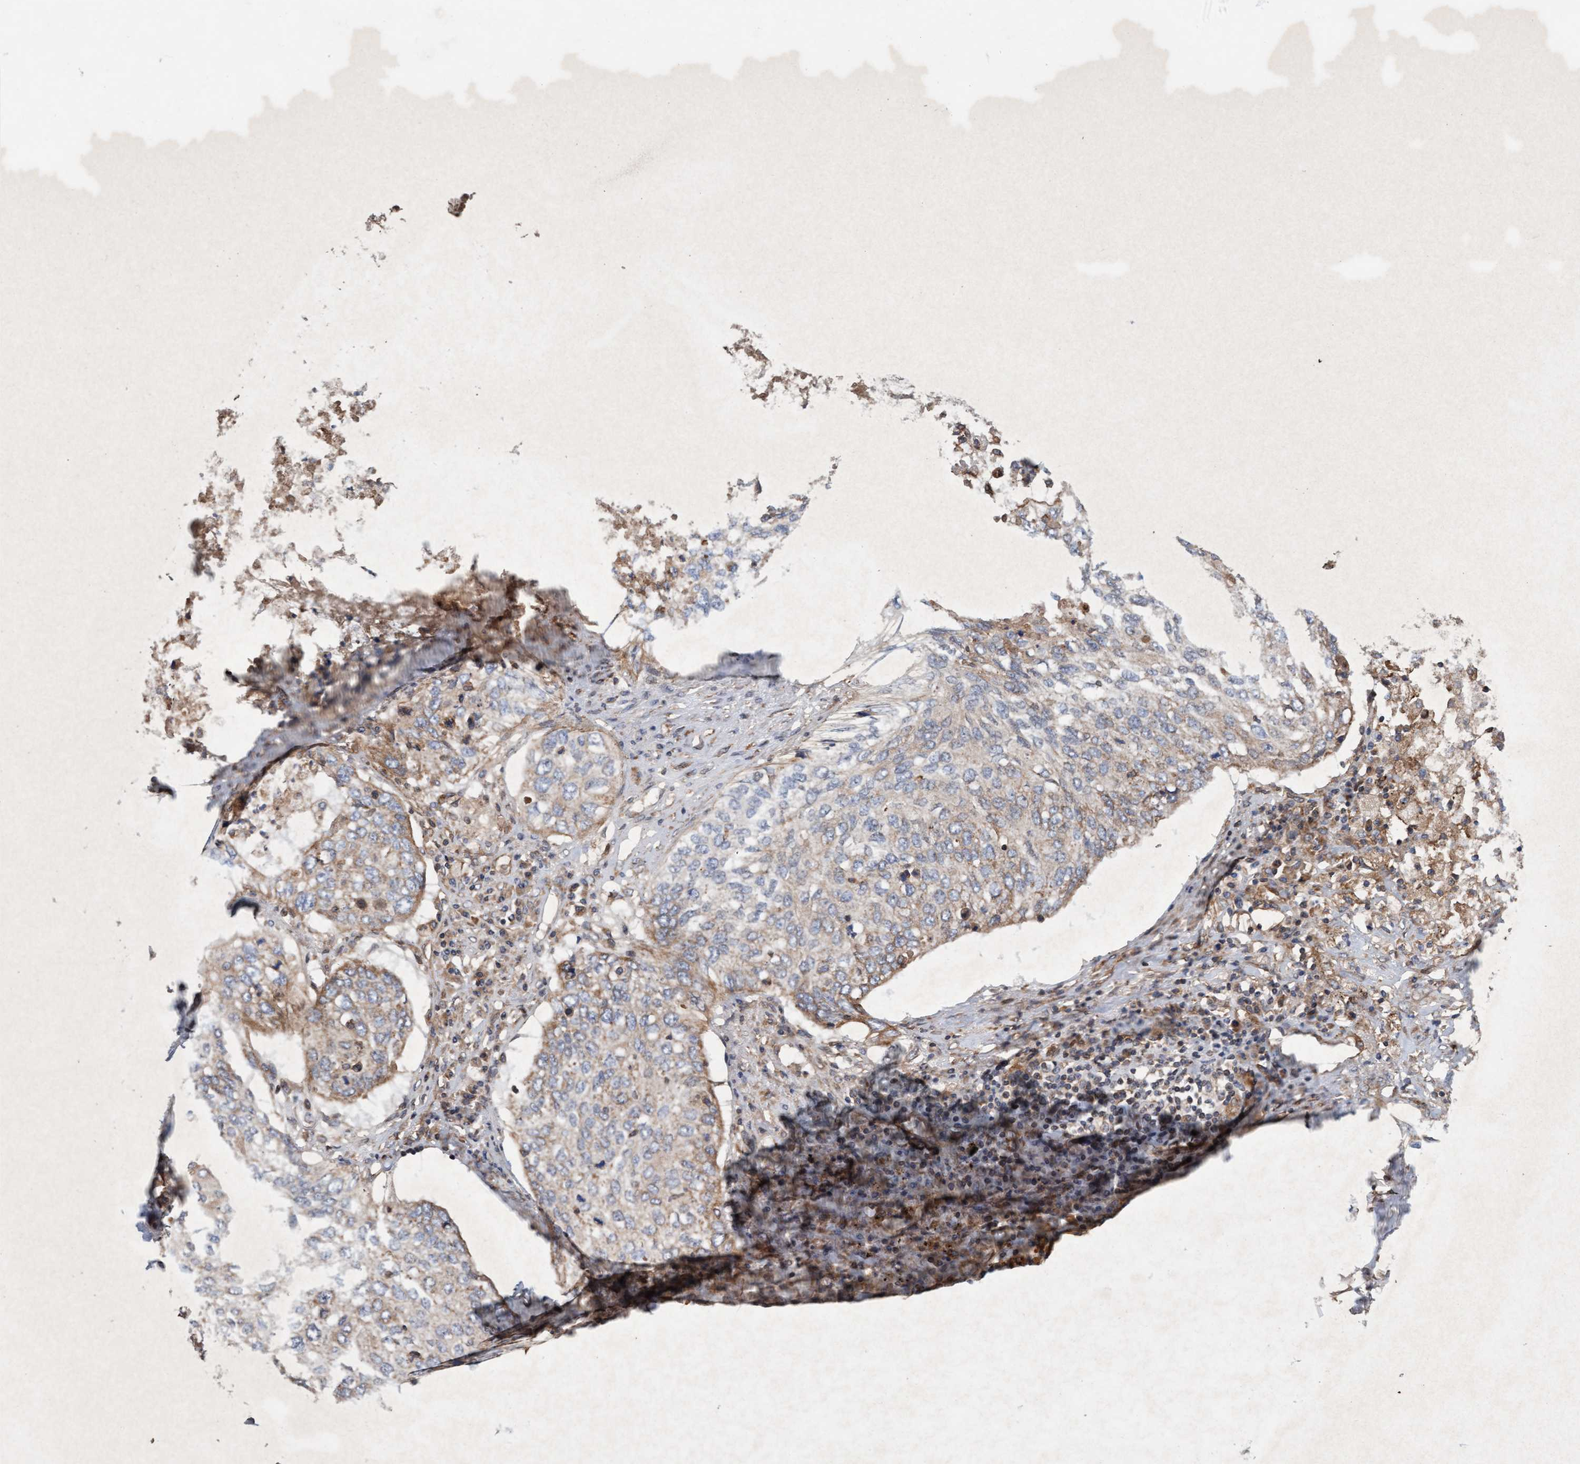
{"staining": {"intensity": "weak", "quantity": "25%-75%", "location": "cytoplasmic/membranous"}, "tissue": "lung cancer", "cell_type": "Tumor cells", "image_type": "cancer", "snomed": [{"axis": "morphology", "description": "Squamous cell carcinoma, NOS"}, {"axis": "topography", "description": "Lung"}], "caption": "Immunohistochemistry of human lung cancer (squamous cell carcinoma) reveals low levels of weak cytoplasmic/membranous expression in approximately 25%-75% of tumor cells.", "gene": "ERAL1", "patient": {"sex": "female", "age": 63}}